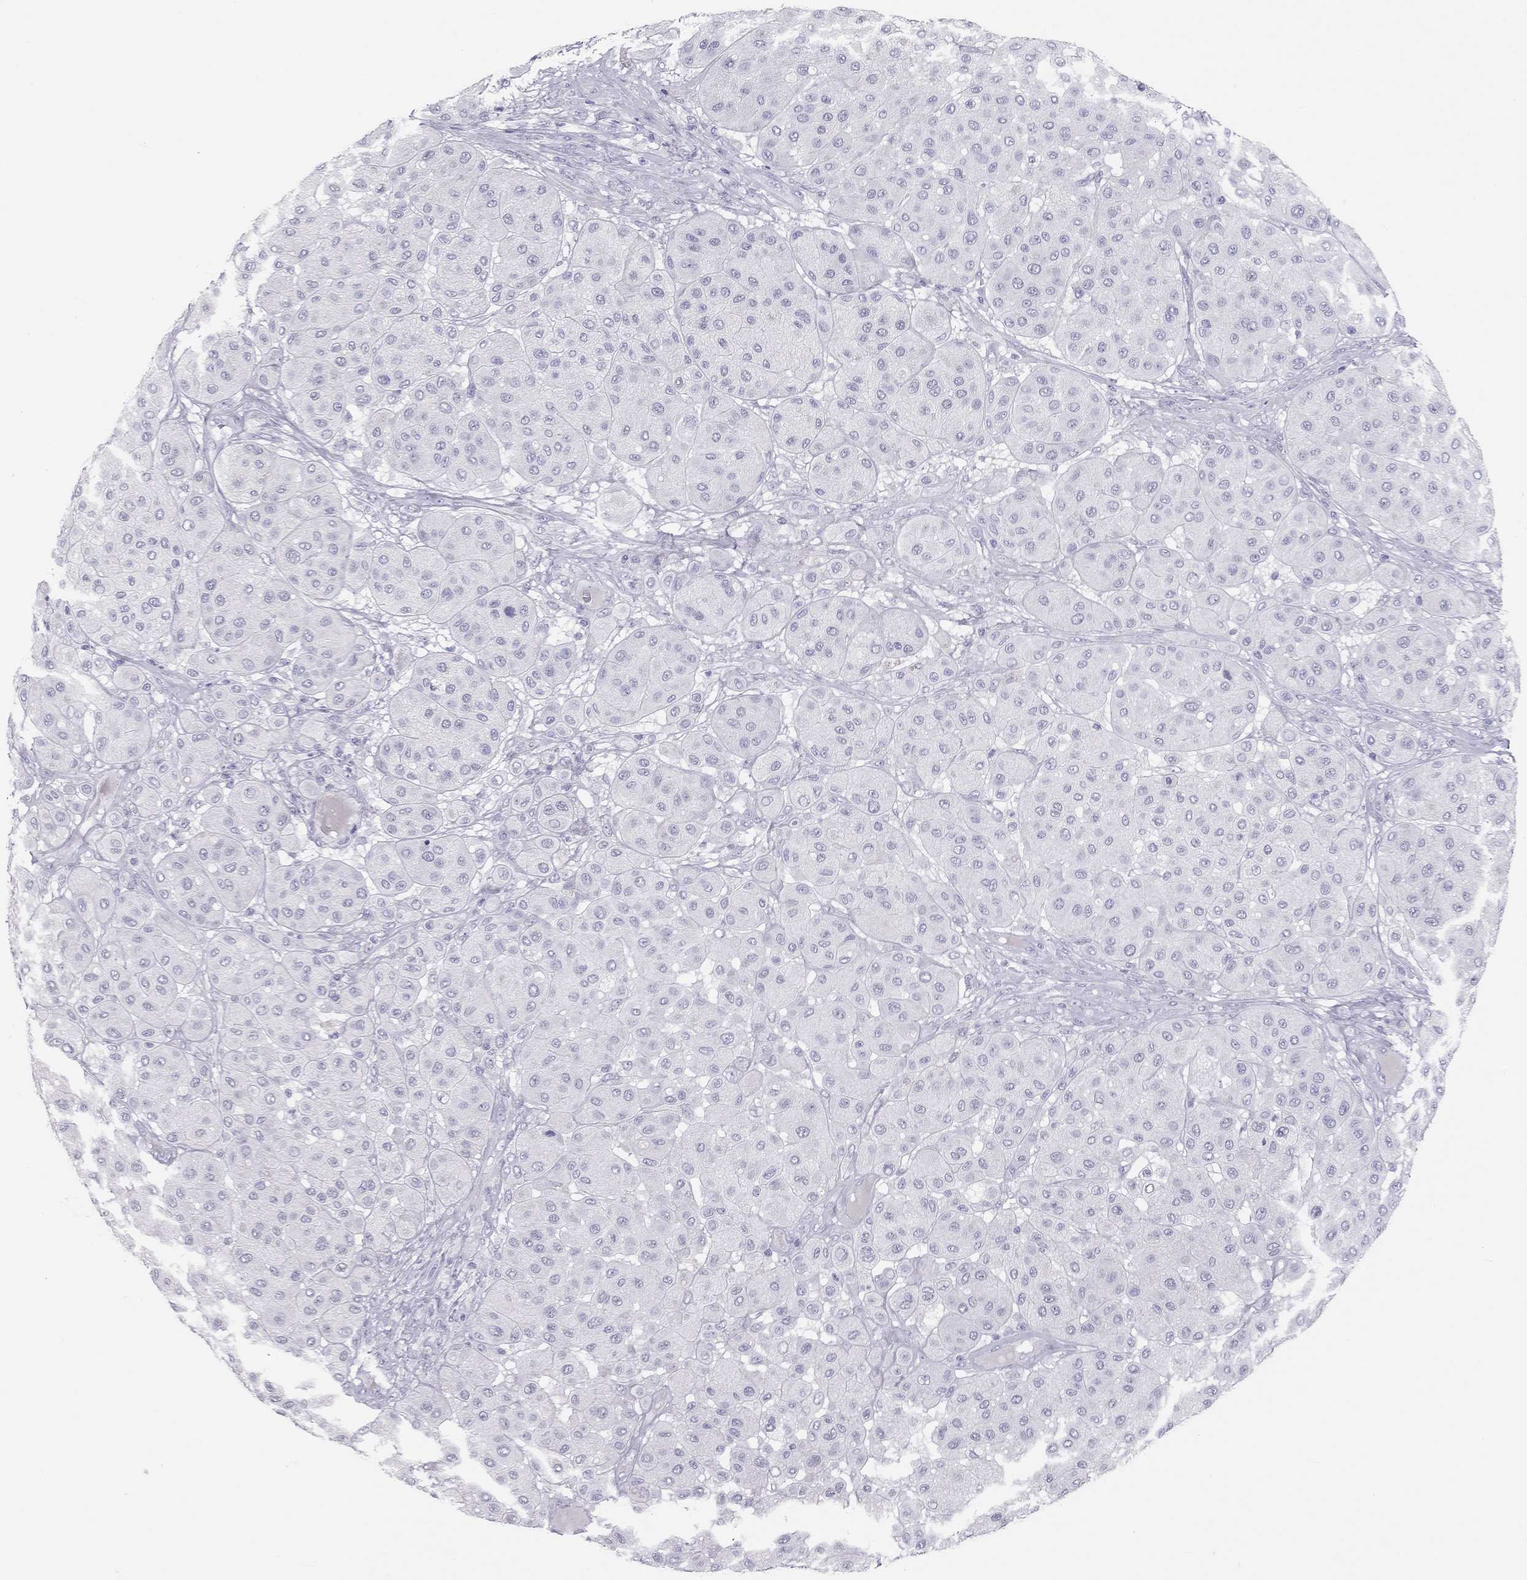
{"staining": {"intensity": "negative", "quantity": "none", "location": "none"}, "tissue": "melanoma", "cell_type": "Tumor cells", "image_type": "cancer", "snomed": [{"axis": "morphology", "description": "Malignant melanoma, Metastatic site"}, {"axis": "topography", "description": "Smooth muscle"}], "caption": "Immunohistochemical staining of melanoma demonstrates no significant positivity in tumor cells. (Brightfield microscopy of DAB immunohistochemistry at high magnification).", "gene": "KLRG1", "patient": {"sex": "male", "age": 41}}